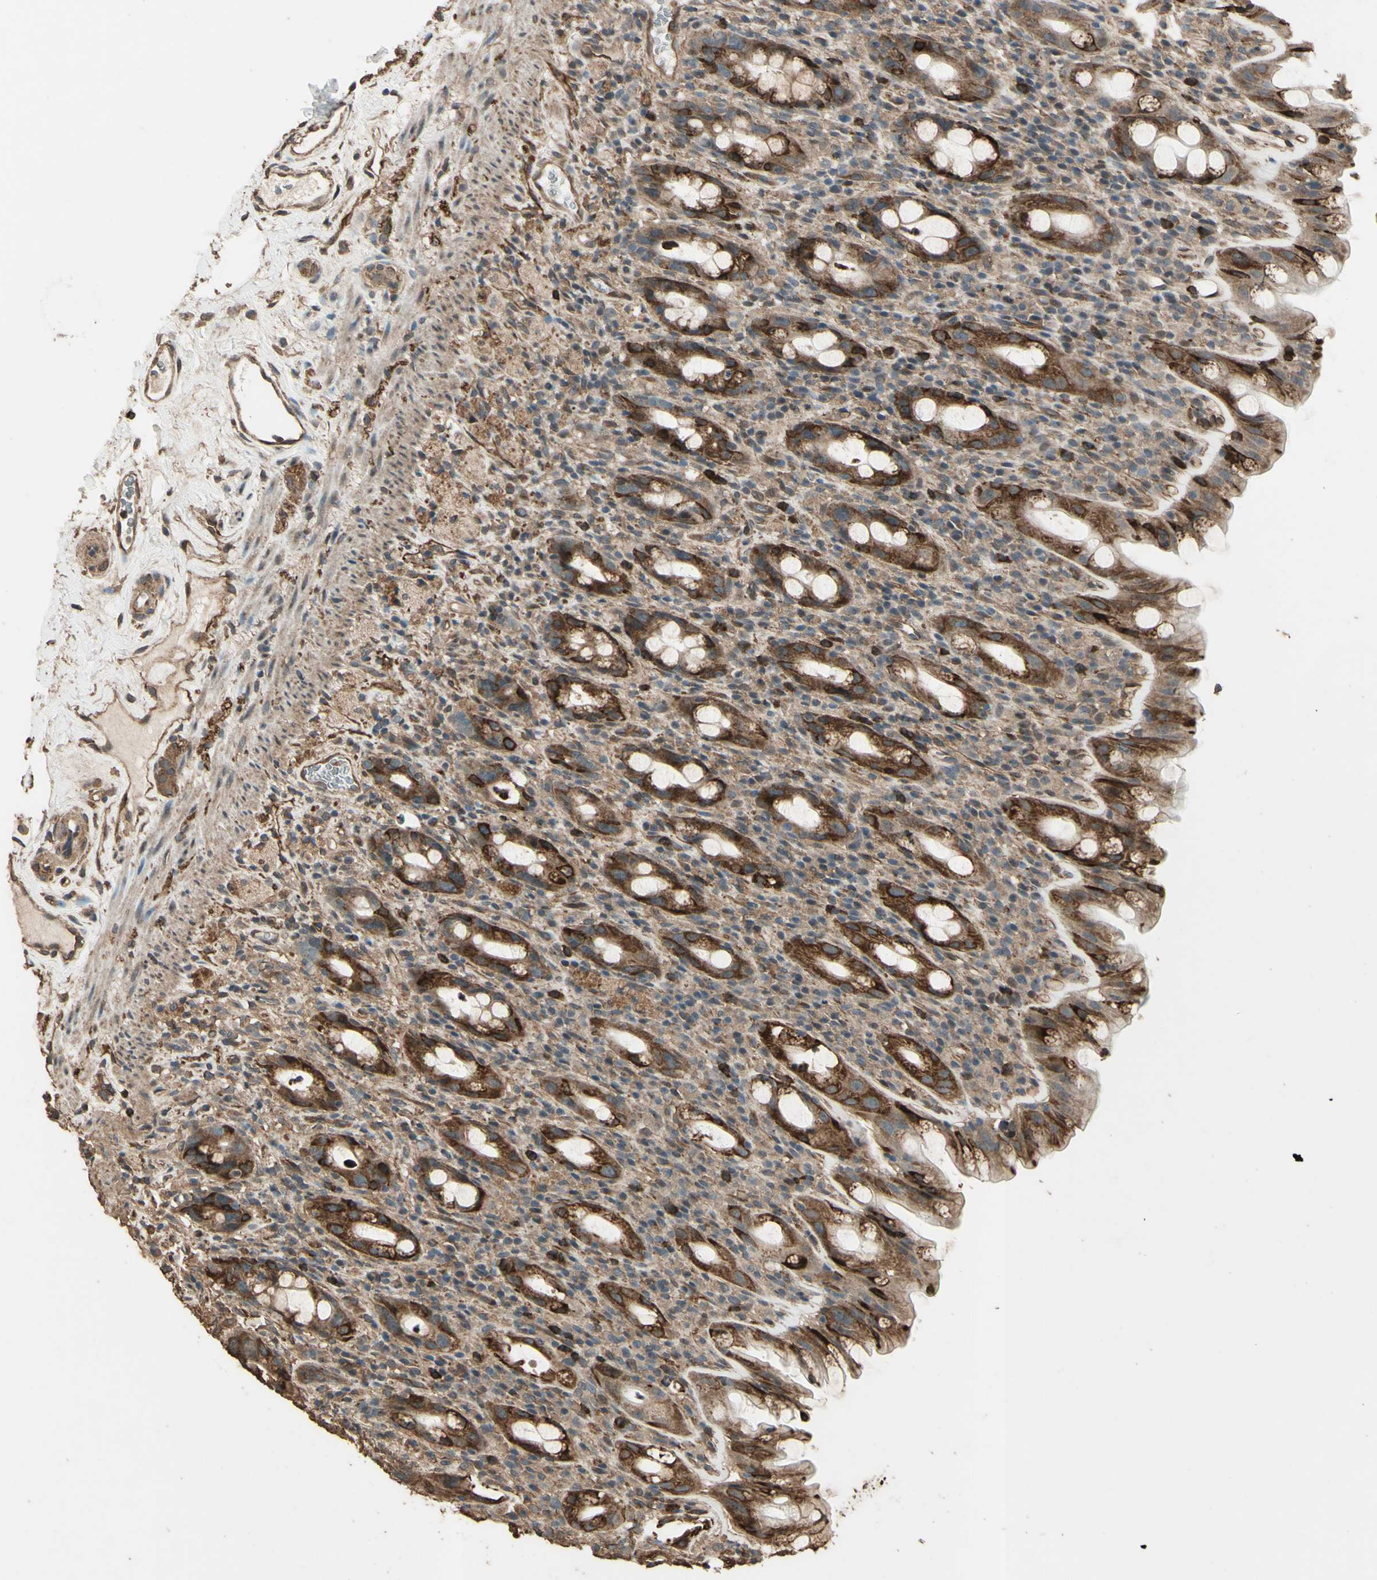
{"staining": {"intensity": "moderate", "quantity": ">75%", "location": "cytoplasmic/membranous"}, "tissue": "rectum", "cell_type": "Glandular cells", "image_type": "normal", "snomed": [{"axis": "morphology", "description": "Normal tissue, NOS"}, {"axis": "topography", "description": "Rectum"}], "caption": "Human rectum stained with a brown dye displays moderate cytoplasmic/membranous positive positivity in about >75% of glandular cells.", "gene": "TSPO", "patient": {"sex": "male", "age": 44}}